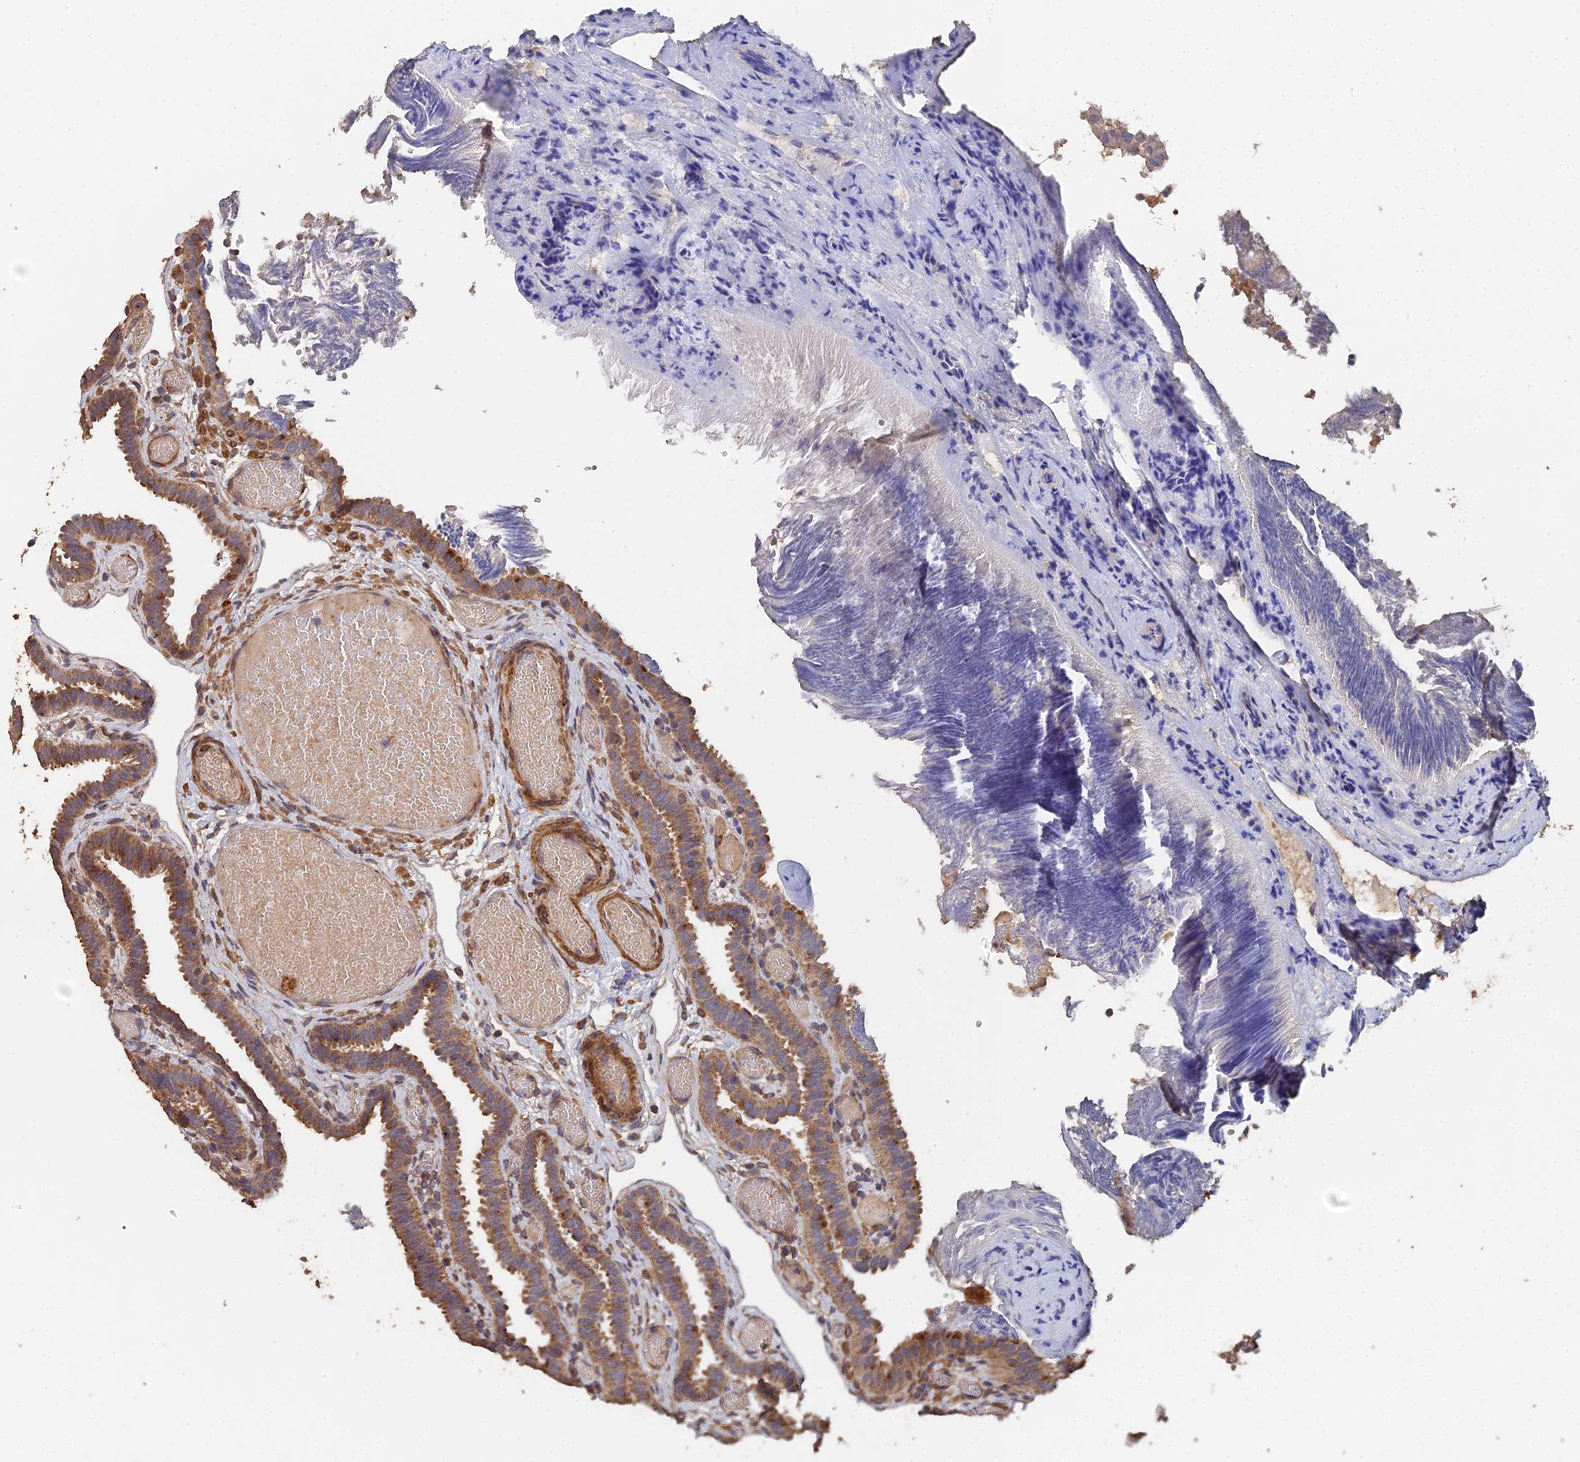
{"staining": {"intensity": "moderate", "quantity": ">75%", "location": "cytoplasmic/membranous"}, "tissue": "fallopian tube", "cell_type": "Glandular cells", "image_type": "normal", "snomed": [{"axis": "morphology", "description": "Normal tissue, NOS"}, {"axis": "topography", "description": "Fallopian tube"}], "caption": "Immunohistochemistry (IHC) (DAB (3,3'-diaminobenzidine)) staining of normal fallopian tube shows moderate cytoplasmic/membranous protein staining in approximately >75% of glandular cells. (brown staining indicates protein expression, while blue staining denotes nuclei).", "gene": "SPANXN4", "patient": {"sex": "female", "age": 37}}